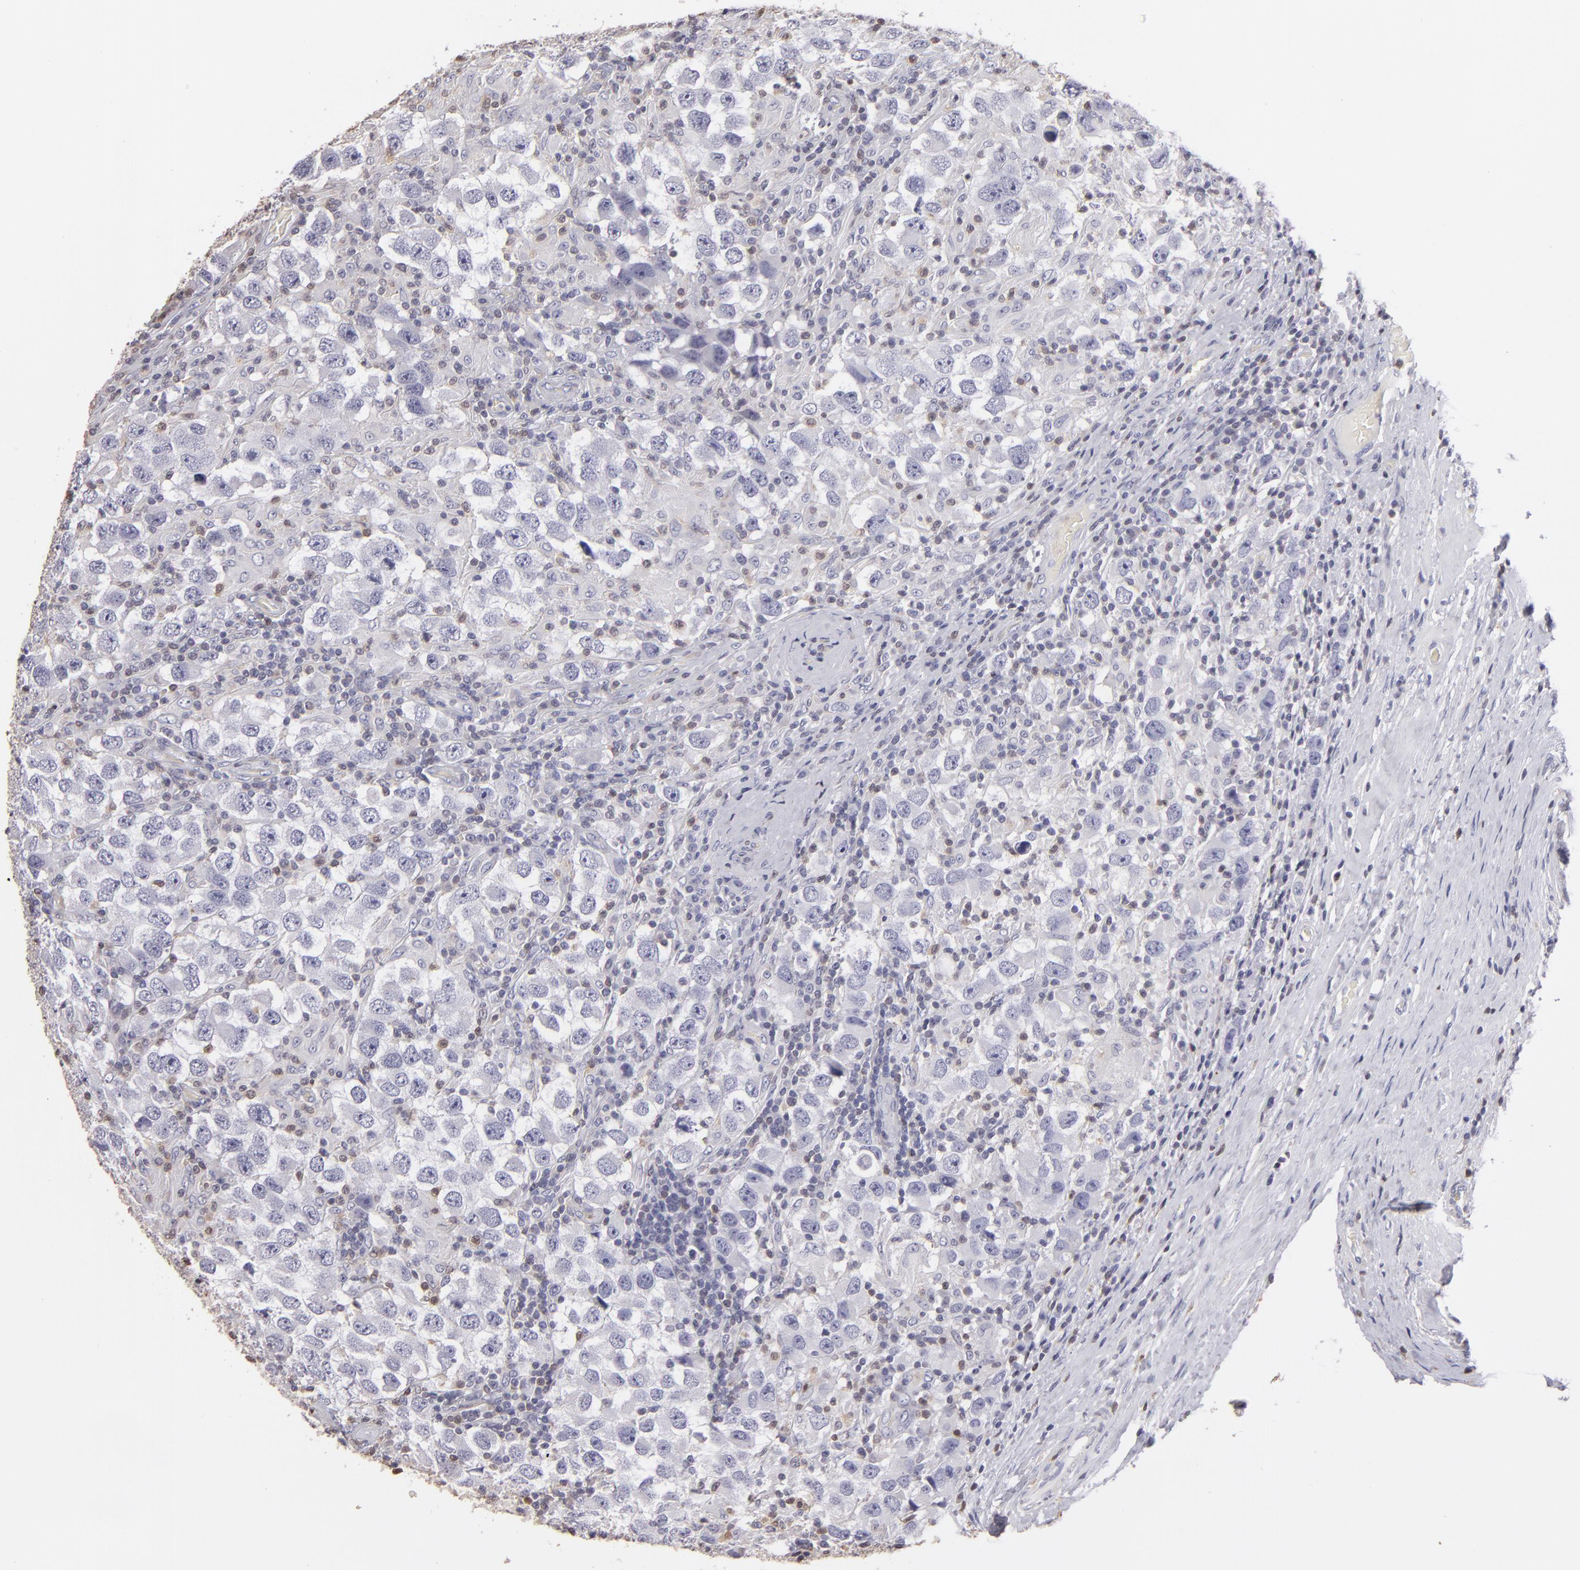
{"staining": {"intensity": "negative", "quantity": "none", "location": "none"}, "tissue": "testis cancer", "cell_type": "Tumor cells", "image_type": "cancer", "snomed": [{"axis": "morphology", "description": "Carcinoma, Embryonal, NOS"}, {"axis": "topography", "description": "Testis"}], "caption": "An immunohistochemistry (IHC) image of embryonal carcinoma (testis) is shown. There is no staining in tumor cells of embryonal carcinoma (testis).", "gene": "S100A2", "patient": {"sex": "male", "age": 21}}